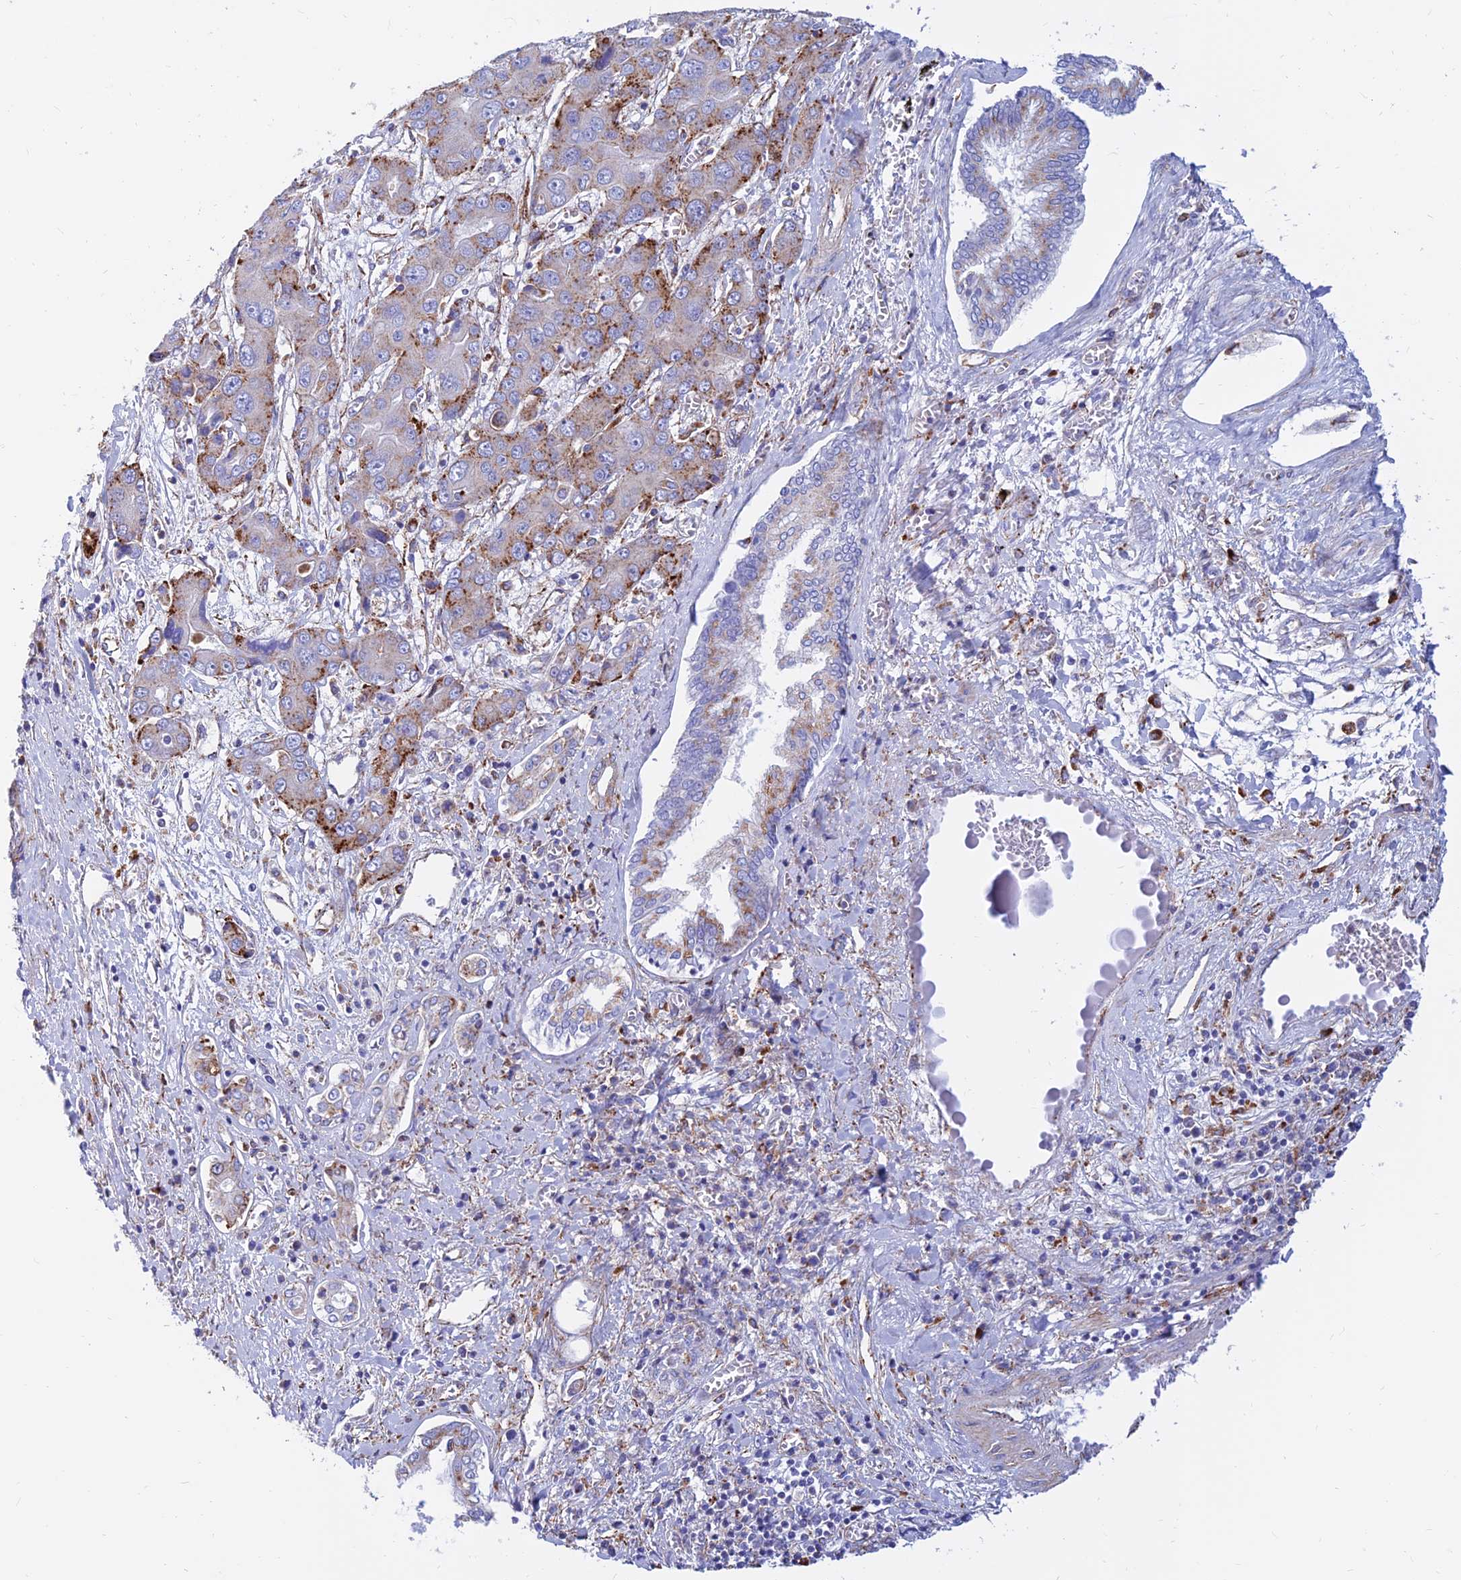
{"staining": {"intensity": "moderate", "quantity": "<25%", "location": "cytoplasmic/membranous"}, "tissue": "liver cancer", "cell_type": "Tumor cells", "image_type": "cancer", "snomed": [{"axis": "morphology", "description": "Cholangiocarcinoma"}, {"axis": "topography", "description": "Liver"}], "caption": "Liver cancer tissue shows moderate cytoplasmic/membranous expression in about <25% of tumor cells", "gene": "SPNS1", "patient": {"sex": "male", "age": 67}}